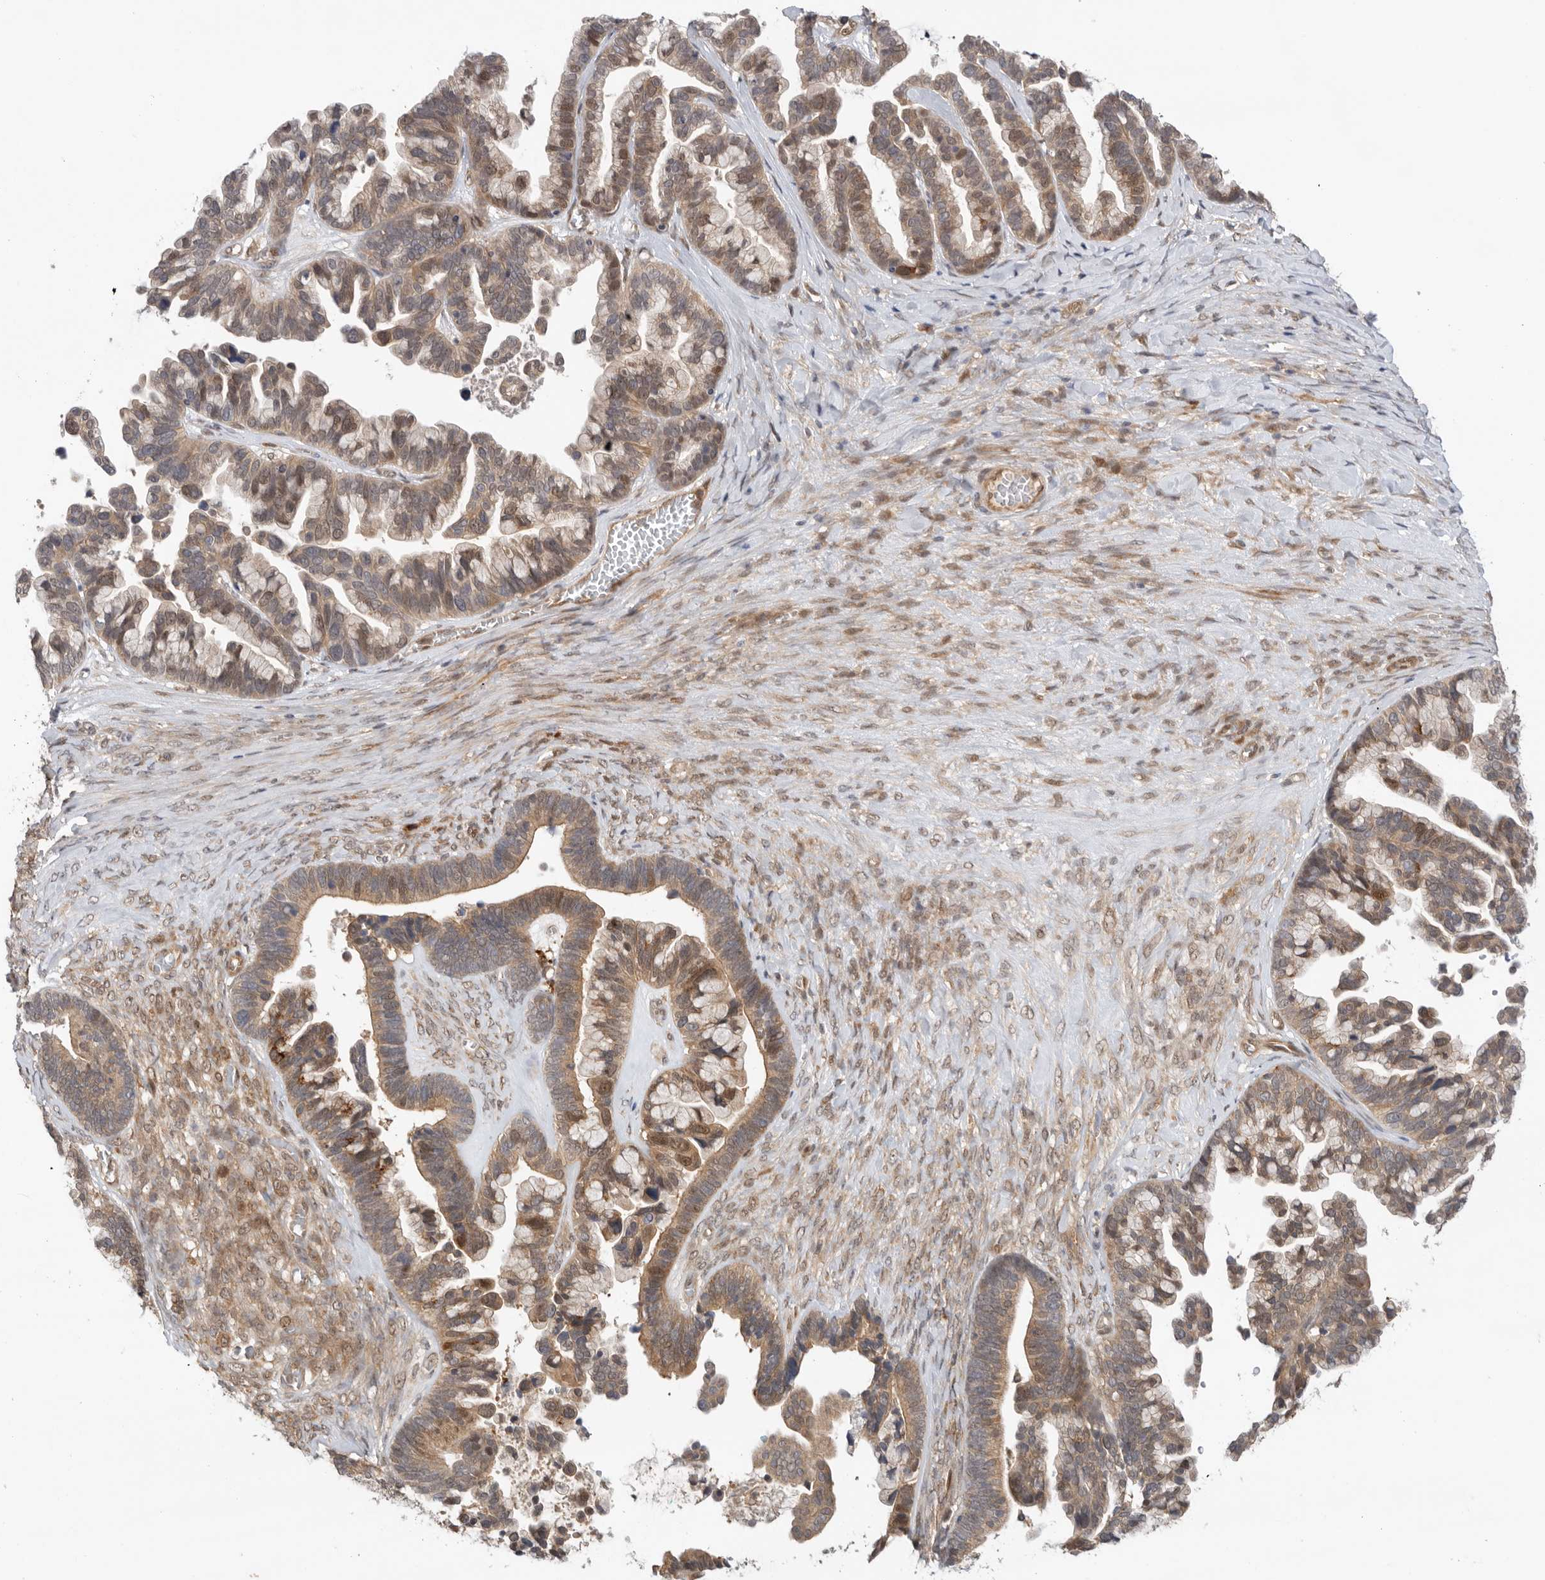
{"staining": {"intensity": "moderate", "quantity": ">75%", "location": "cytoplasmic/membranous"}, "tissue": "ovarian cancer", "cell_type": "Tumor cells", "image_type": "cancer", "snomed": [{"axis": "morphology", "description": "Cystadenocarcinoma, serous, NOS"}, {"axis": "topography", "description": "Ovary"}], "caption": "Ovarian cancer stained with IHC demonstrates moderate cytoplasmic/membranous positivity in approximately >75% of tumor cells.", "gene": "DCAF8", "patient": {"sex": "female", "age": 56}}